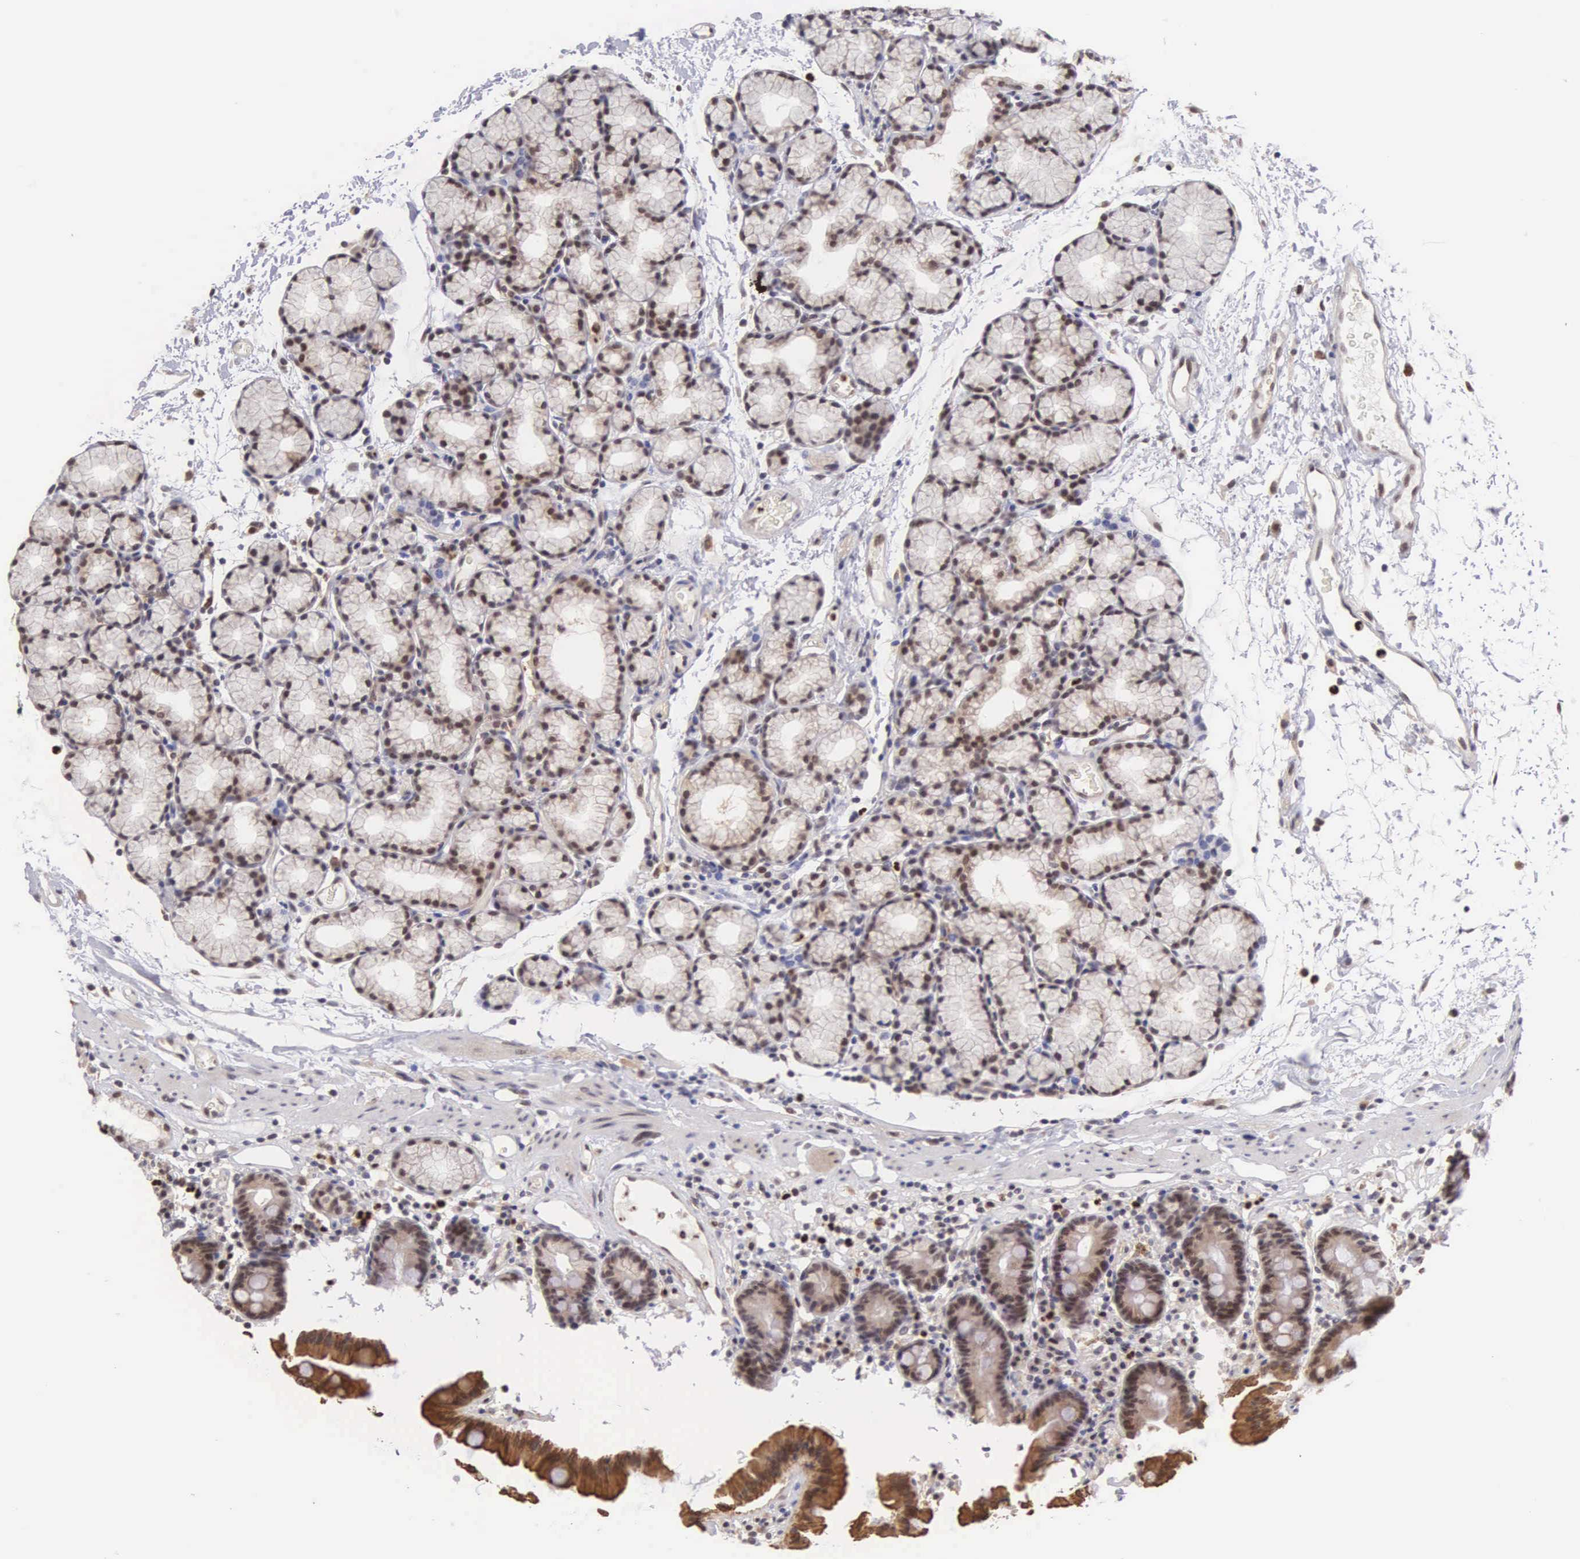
{"staining": {"intensity": "strong", "quantity": ">75%", "location": "cytoplasmic/membranous,nuclear"}, "tissue": "duodenum", "cell_type": "Glandular cells", "image_type": "normal", "snomed": [{"axis": "morphology", "description": "Normal tissue, NOS"}, {"axis": "topography", "description": "Duodenum"}], "caption": "Immunohistochemistry of normal human duodenum reveals high levels of strong cytoplasmic/membranous,nuclear staining in about >75% of glandular cells.", "gene": "GRK3", "patient": {"sex": "female", "age": 48}}